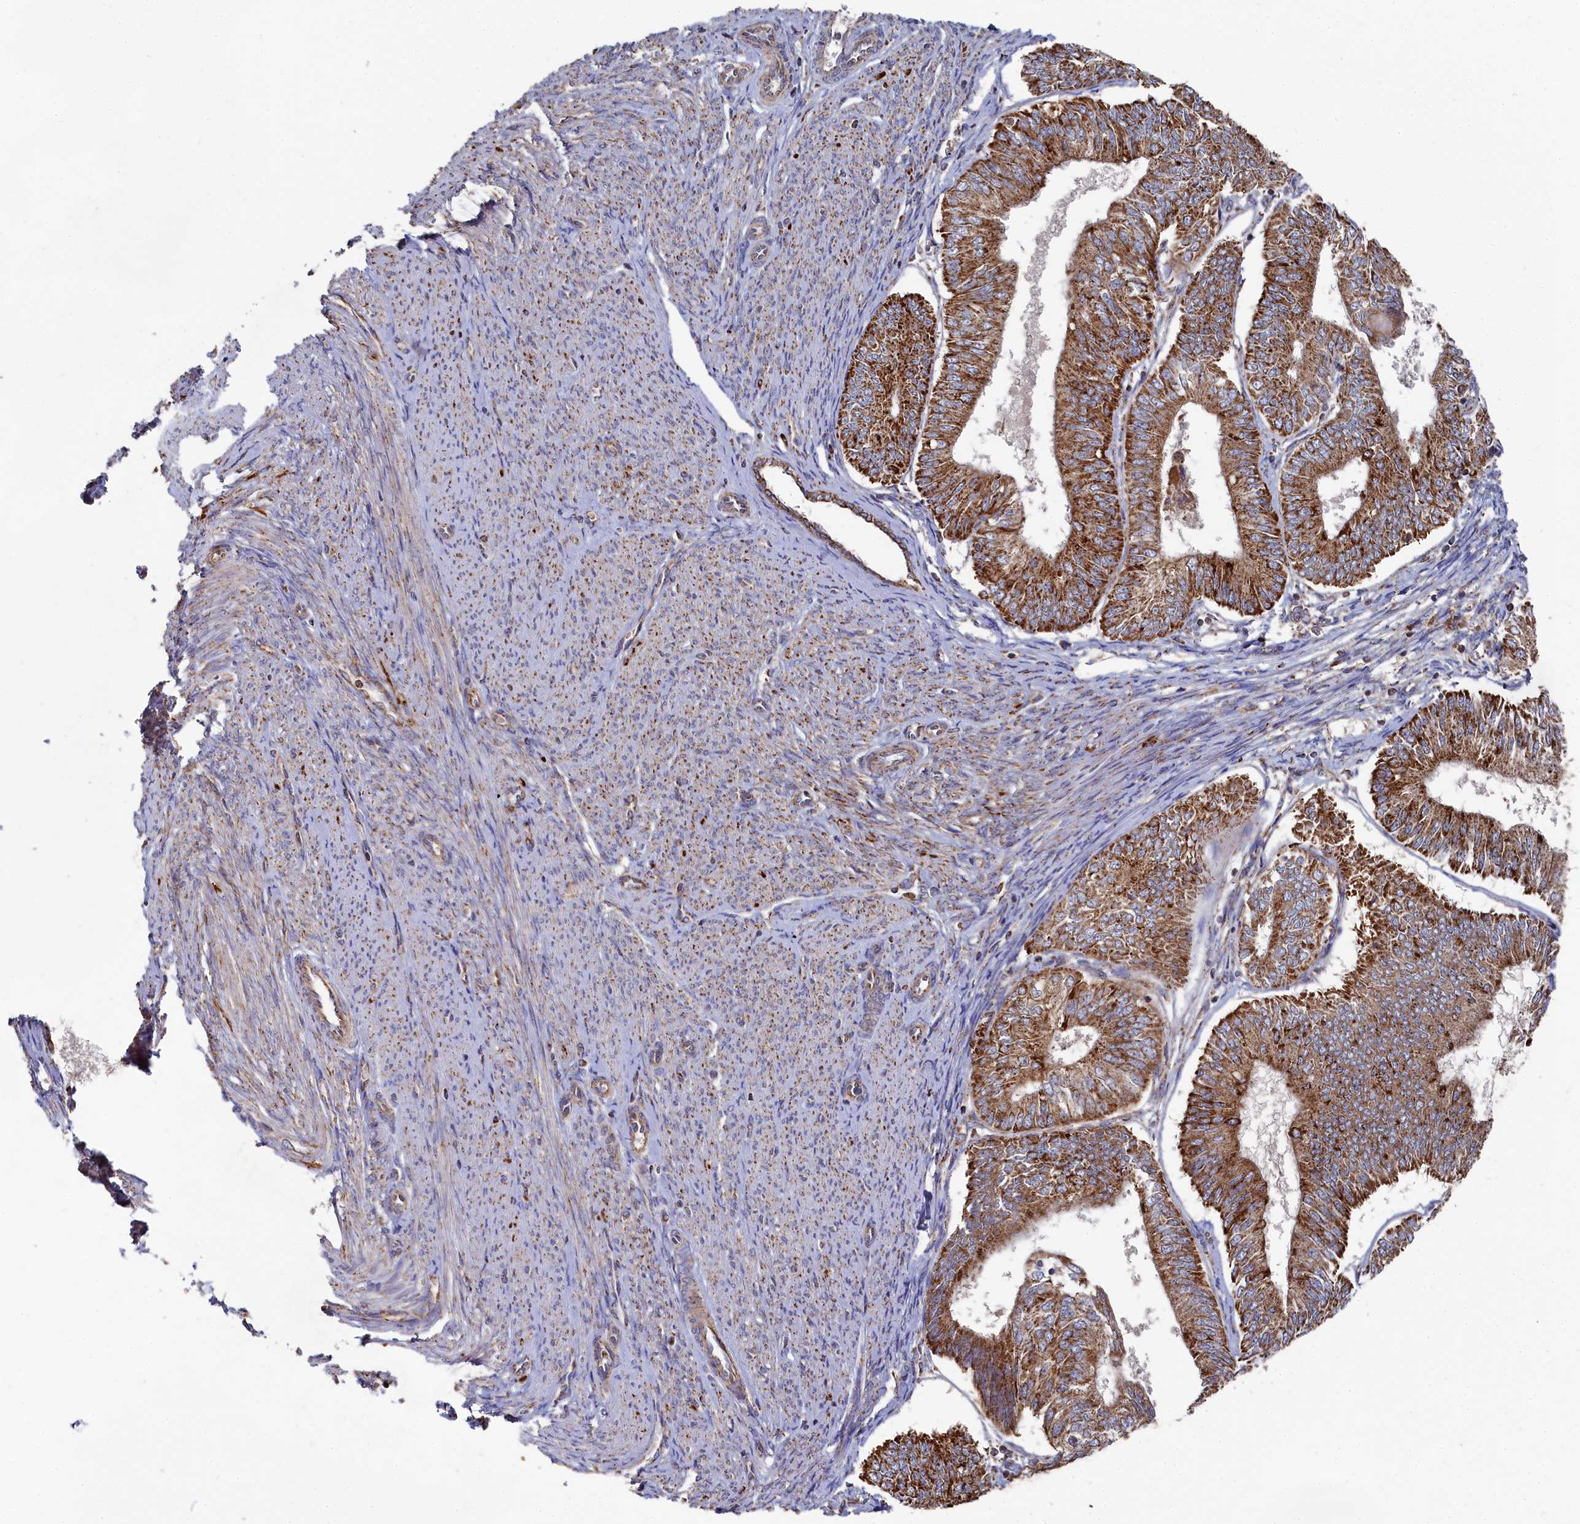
{"staining": {"intensity": "moderate", "quantity": ">75%", "location": "cytoplasmic/membranous"}, "tissue": "endometrial cancer", "cell_type": "Tumor cells", "image_type": "cancer", "snomed": [{"axis": "morphology", "description": "Adenocarcinoma, NOS"}, {"axis": "topography", "description": "Endometrium"}], "caption": "Immunohistochemical staining of human adenocarcinoma (endometrial) exhibits moderate cytoplasmic/membranous protein expression in about >75% of tumor cells.", "gene": "HAUS2", "patient": {"sex": "female", "age": 58}}